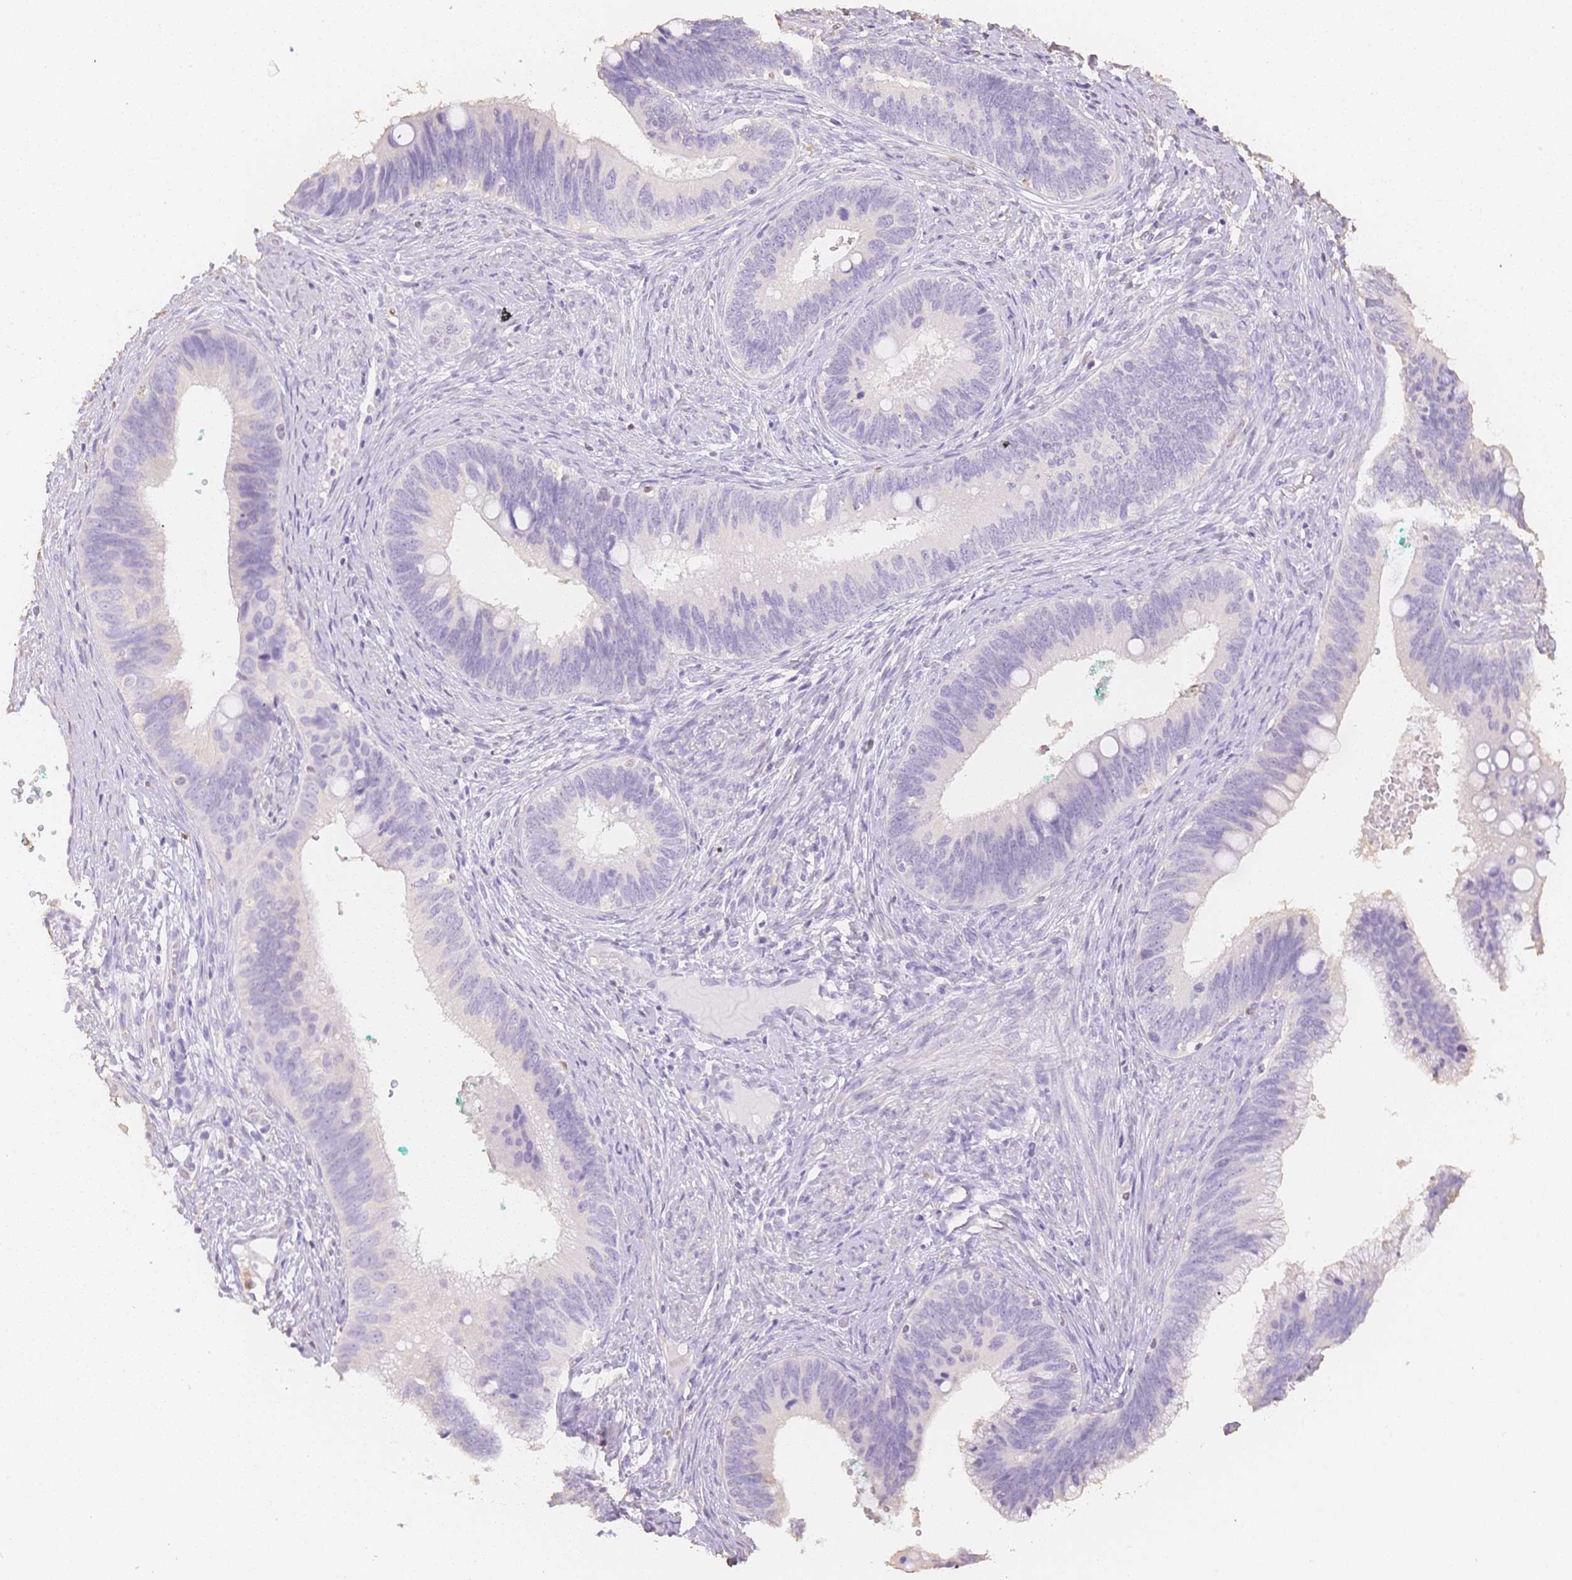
{"staining": {"intensity": "negative", "quantity": "none", "location": "none"}, "tissue": "cervical cancer", "cell_type": "Tumor cells", "image_type": "cancer", "snomed": [{"axis": "morphology", "description": "Adenocarcinoma, NOS"}, {"axis": "topography", "description": "Cervix"}], "caption": "Tumor cells are negative for brown protein staining in cervical cancer (adenocarcinoma).", "gene": "MBOAT7", "patient": {"sex": "female", "age": 42}}